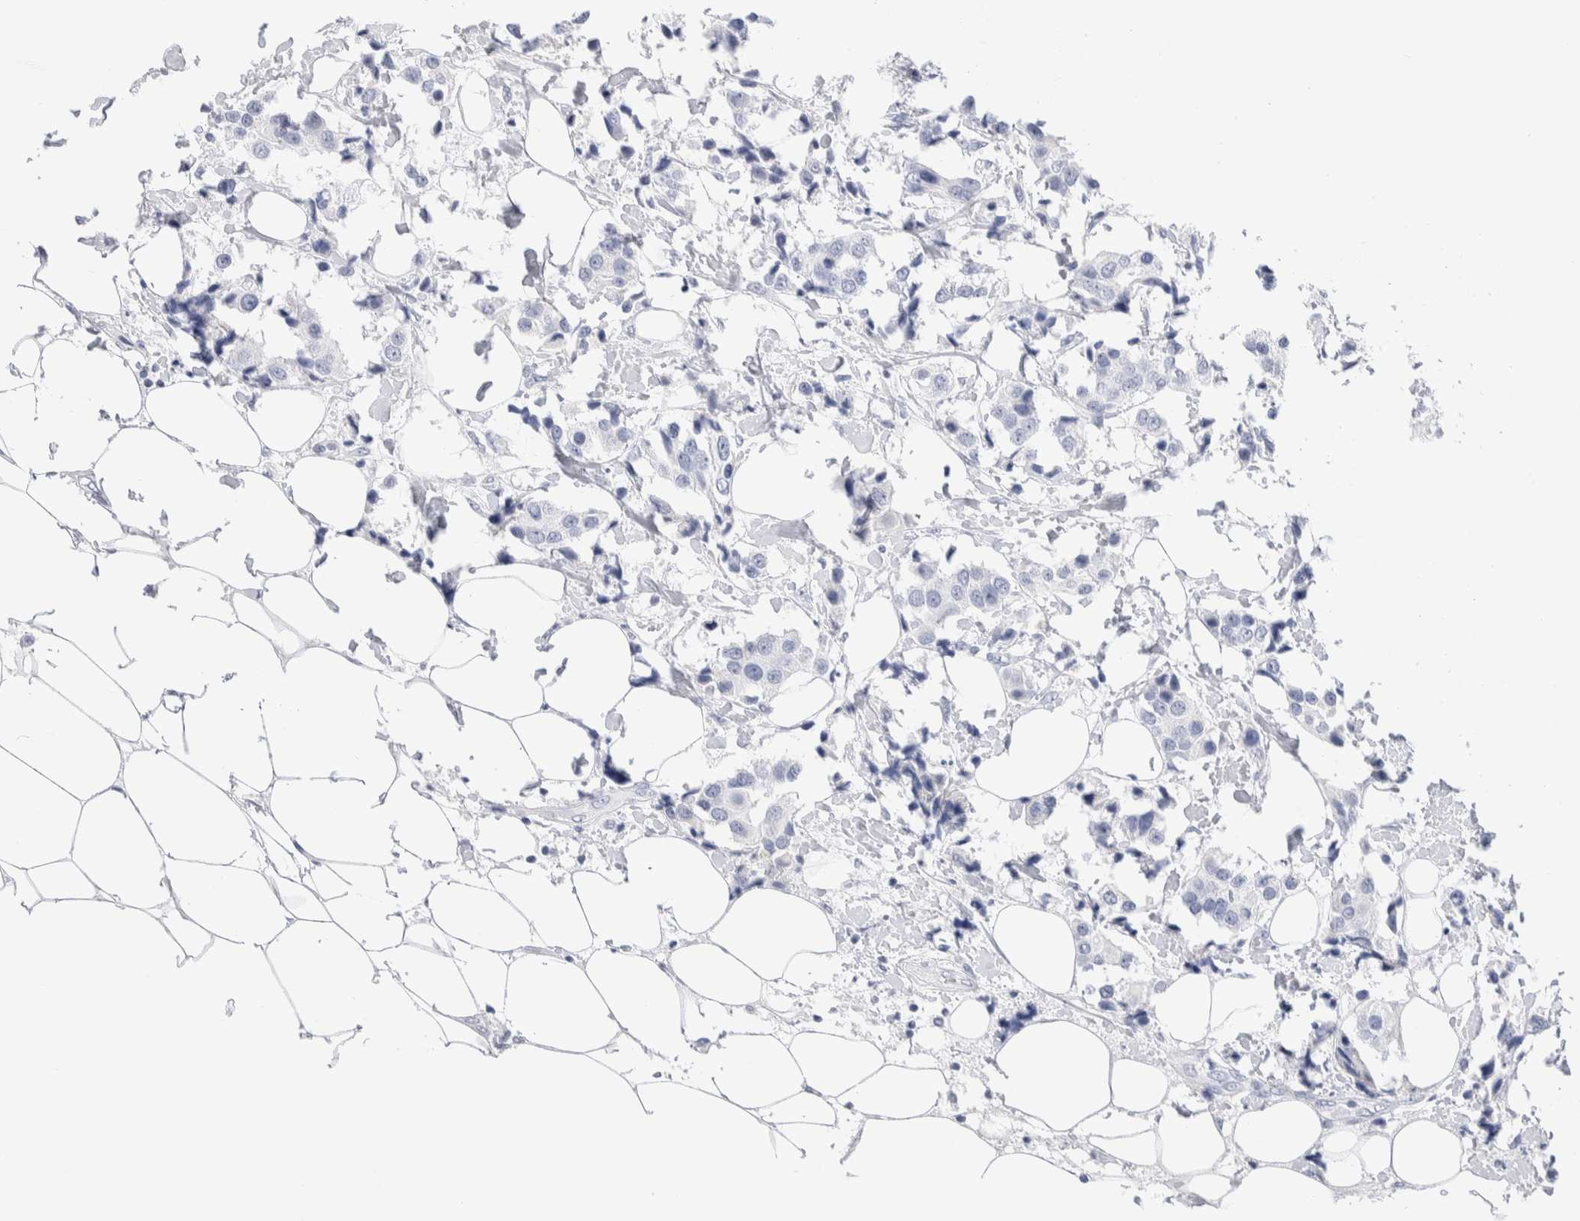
{"staining": {"intensity": "negative", "quantity": "none", "location": "none"}, "tissue": "breast cancer", "cell_type": "Tumor cells", "image_type": "cancer", "snomed": [{"axis": "morphology", "description": "Normal tissue, NOS"}, {"axis": "morphology", "description": "Duct carcinoma"}, {"axis": "topography", "description": "Breast"}], "caption": "Breast cancer was stained to show a protein in brown. There is no significant positivity in tumor cells.", "gene": "GDA", "patient": {"sex": "female", "age": 39}}